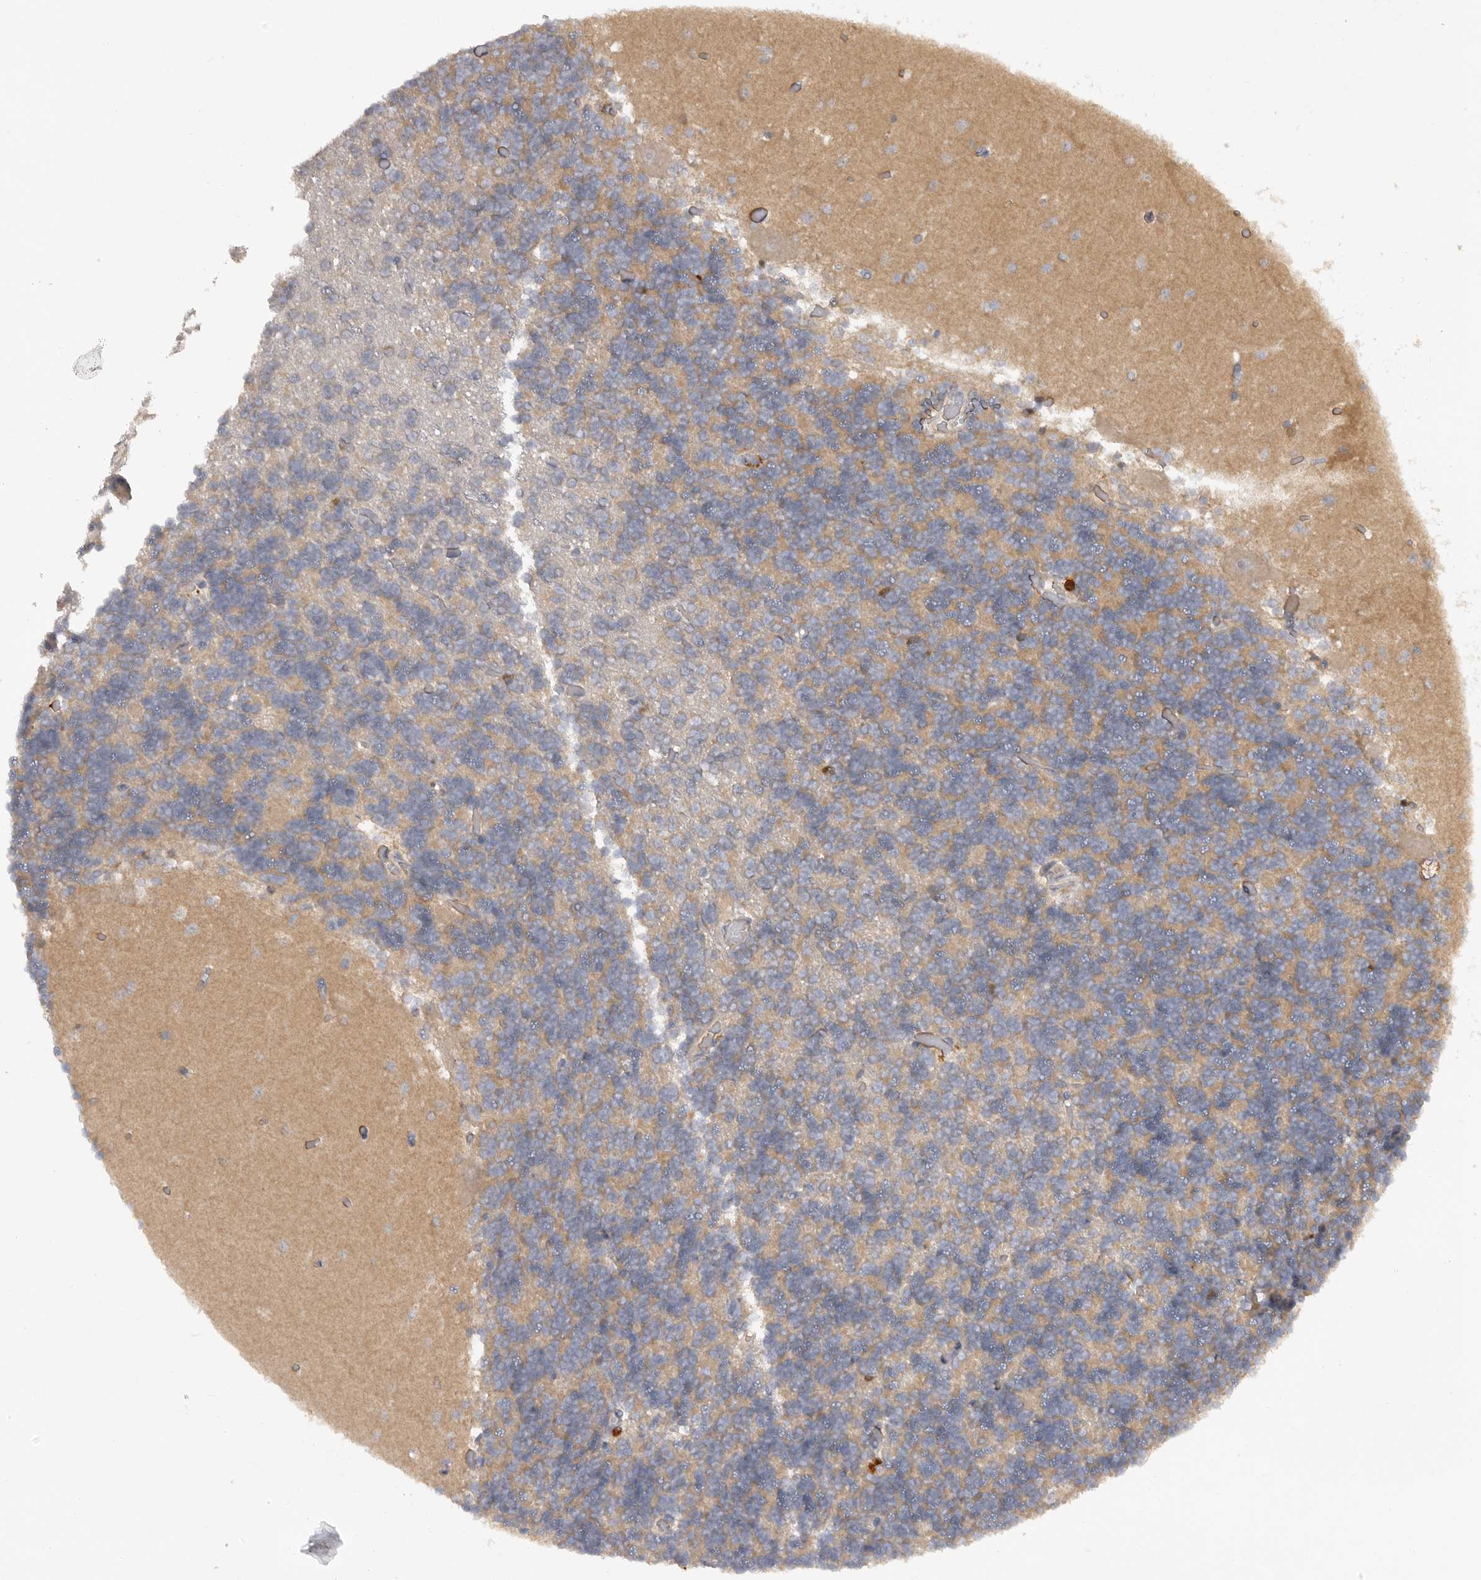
{"staining": {"intensity": "weak", "quantity": "<25%", "location": "cytoplasmic/membranous"}, "tissue": "cerebellum", "cell_type": "Cells in granular layer", "image_type": "normal", "snomed": [{"axis": "morphology", "description": "Normal tissue, NOS"}, {"axis": "topography", "description": "Cerebellum"}], "caption": "The image displays no significant staining in cells in granular layer of cerebellum.", "gene": "DHDDS", "patient": {"sex": "male", "age": 37}}